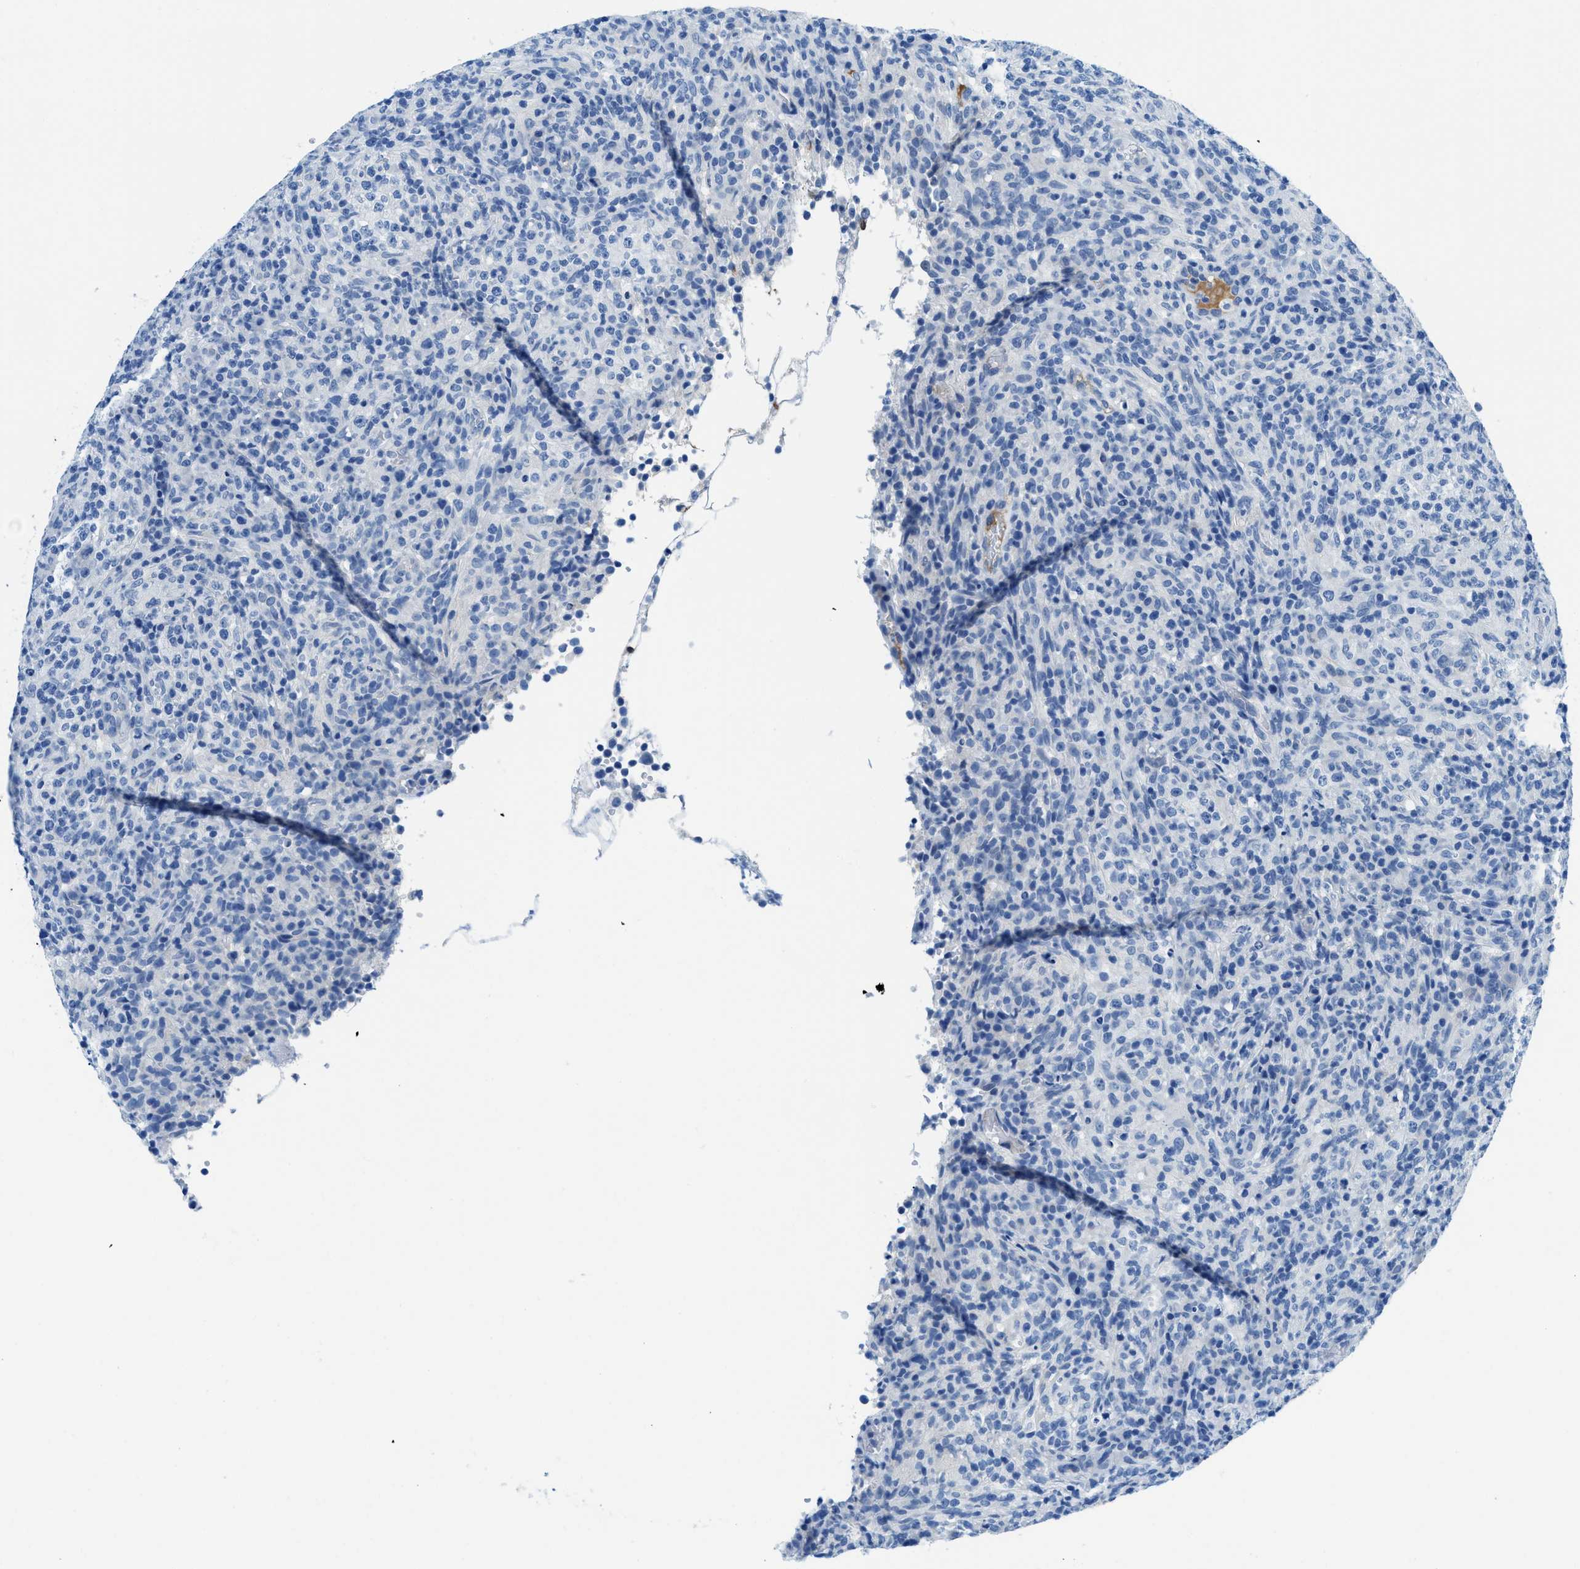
{"staining": {"intensity": "negative", "quantity": "none", "location": "none"}, "tissue": "lymphoma", "cell_type": "Tumor cells", "image_type": "cancer", "snomed": [{"axis": "morphology", "description": "Malignant lymphoma, non-Hodgkin's type, High grade"}, {"axis": "topography", "description": "Lymph node"}], "caption": "Immunohistochemistry (IHC) of malignant lymphoma, non-Hodgkin's type (high-grade) demonstrates no staining in tumor cells.", "gene": "MBL2", "patient": {"sex": "female", "age": 76}}